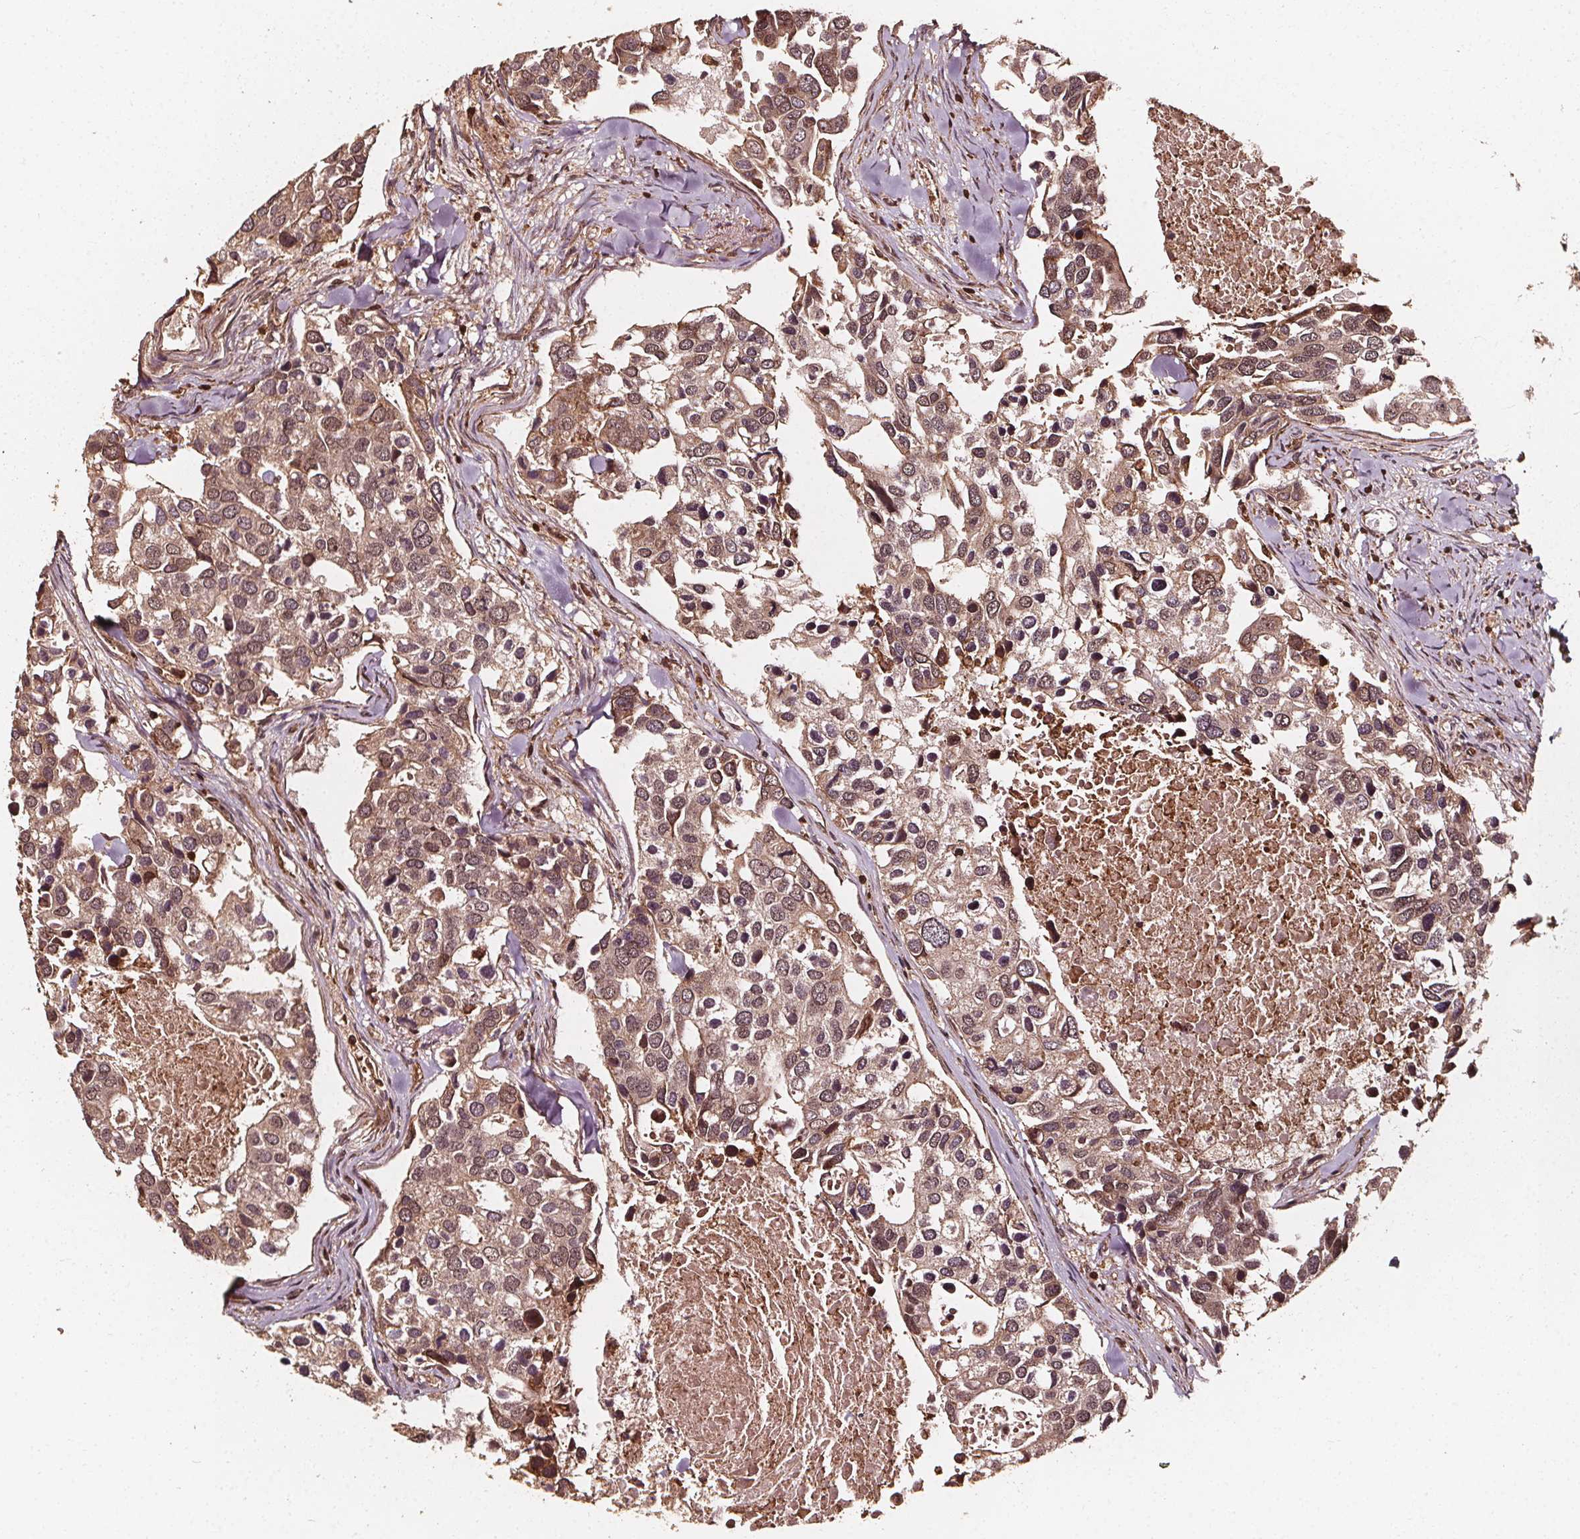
{"staining": {"intensity": "weak", "quantity": ">75%", "location": "cytoplasmic/membranous,nuclear"}, "tissue": "breast cancer", "cell_type": "Tumor cells", "image_type": "cancer", "snomed": [{"axis": "morphology", "description": "Duct carcinoma"}, {"axis": "topography", "description": "Breast"}], "caption": "Immunohistochemical staining of human breast infiltrating ductal carcinoma displays low levels of weak cytoplasmic/membranous and nuclear expression in approximately >75% of tumor cells. The staining was performed using DAB, with brown indicating positive protein expression. Nuclei are stained blue with hematoxylin.", "gene": "EXOSC9", "patient": {"sex": "female", "age": 83}}